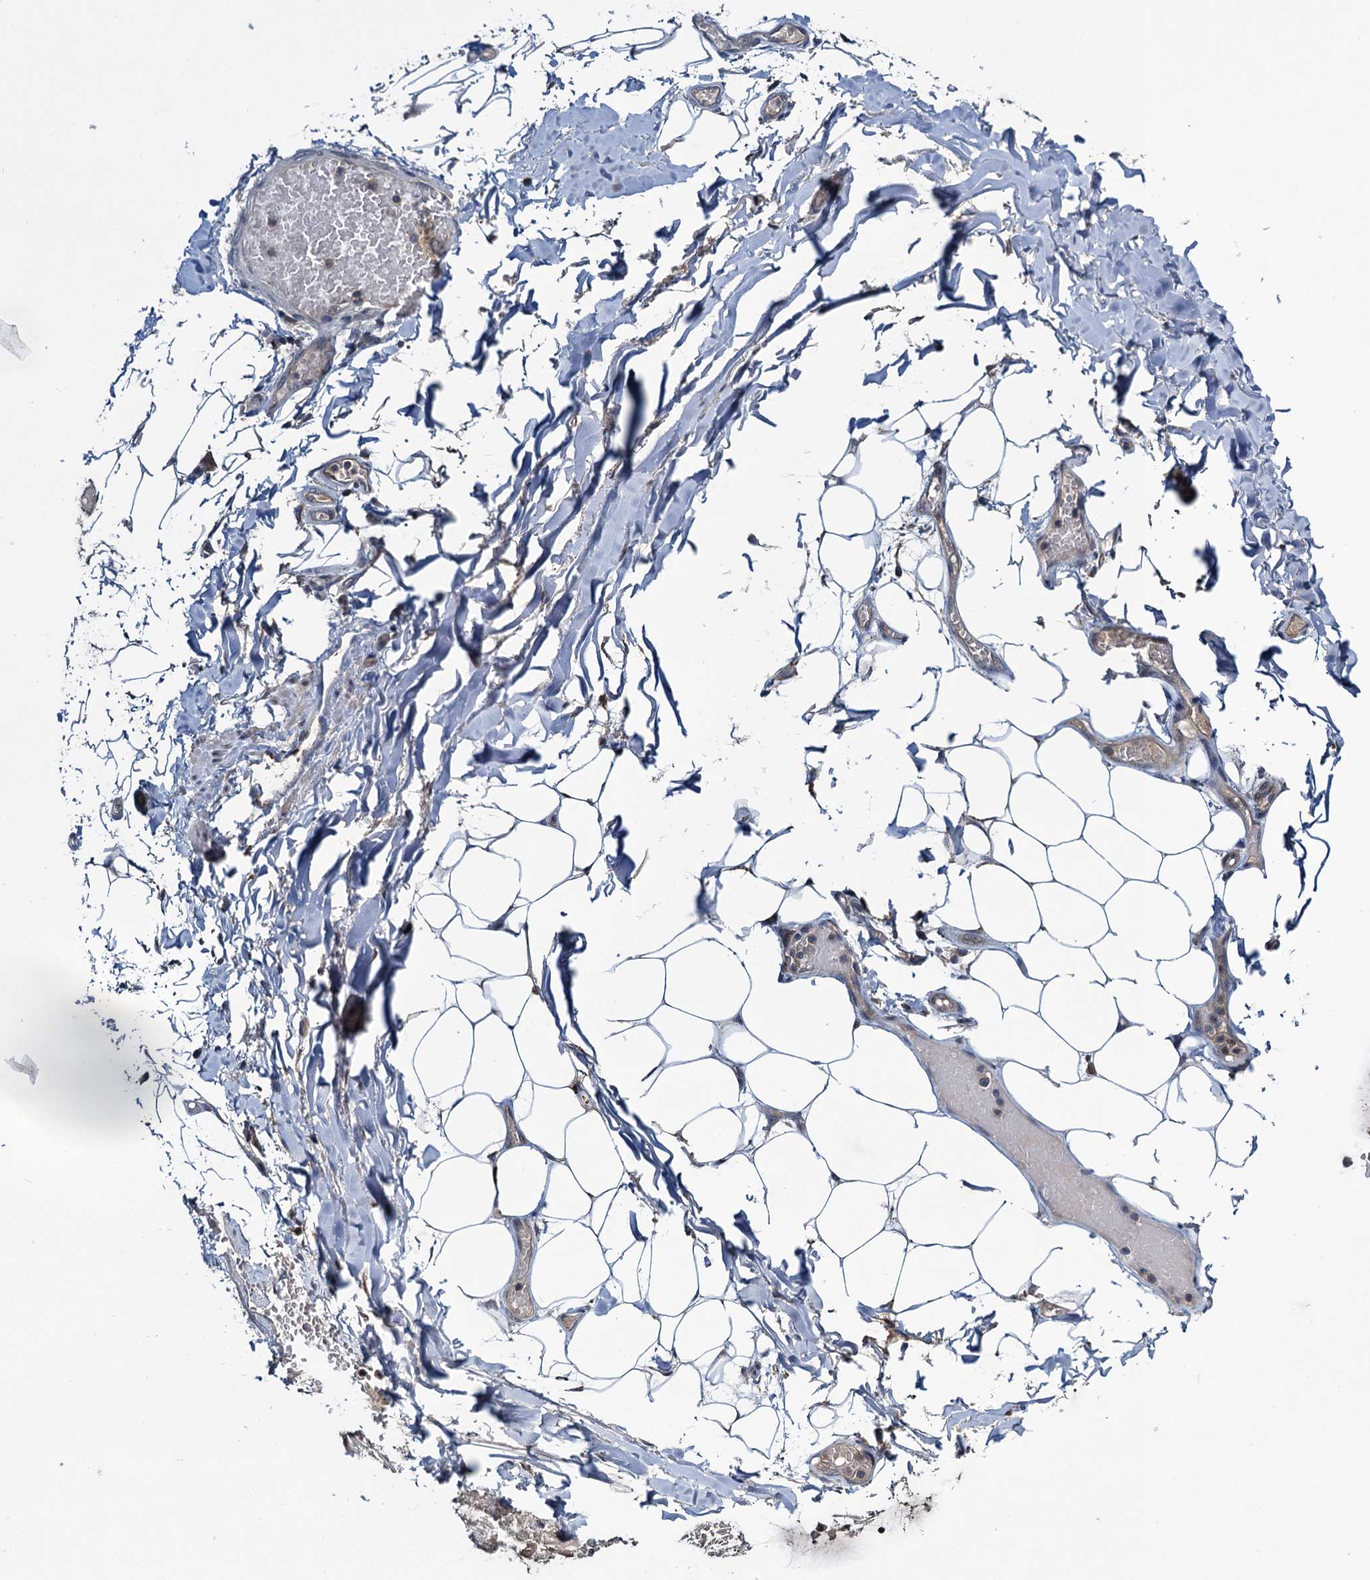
{"staining": {"intensity": "weak", "quantity": "25%-75%", "location": "cytoplasmic/membranous"}, "tissue": "adipose tissue", "cell_type": "Adipocytes", "image_type": "normal", "snomed": [{"axis": "morphology", "description": "Normal tissue, NOS"}, {"axis": "topography", "description": "Lymph node"}, {"axis": "topography", "description": "Cartilage tissue"}, {"axis": "topography", "description": "Bronchus"}], "caption": "Protein staining of normal adipose tissue shows weak cytoplasmic/membranous positivity in approximately 25%-75% of adipocytes.", "gene": "RNF165", "patient": {"sex": "male", "age": 63}}